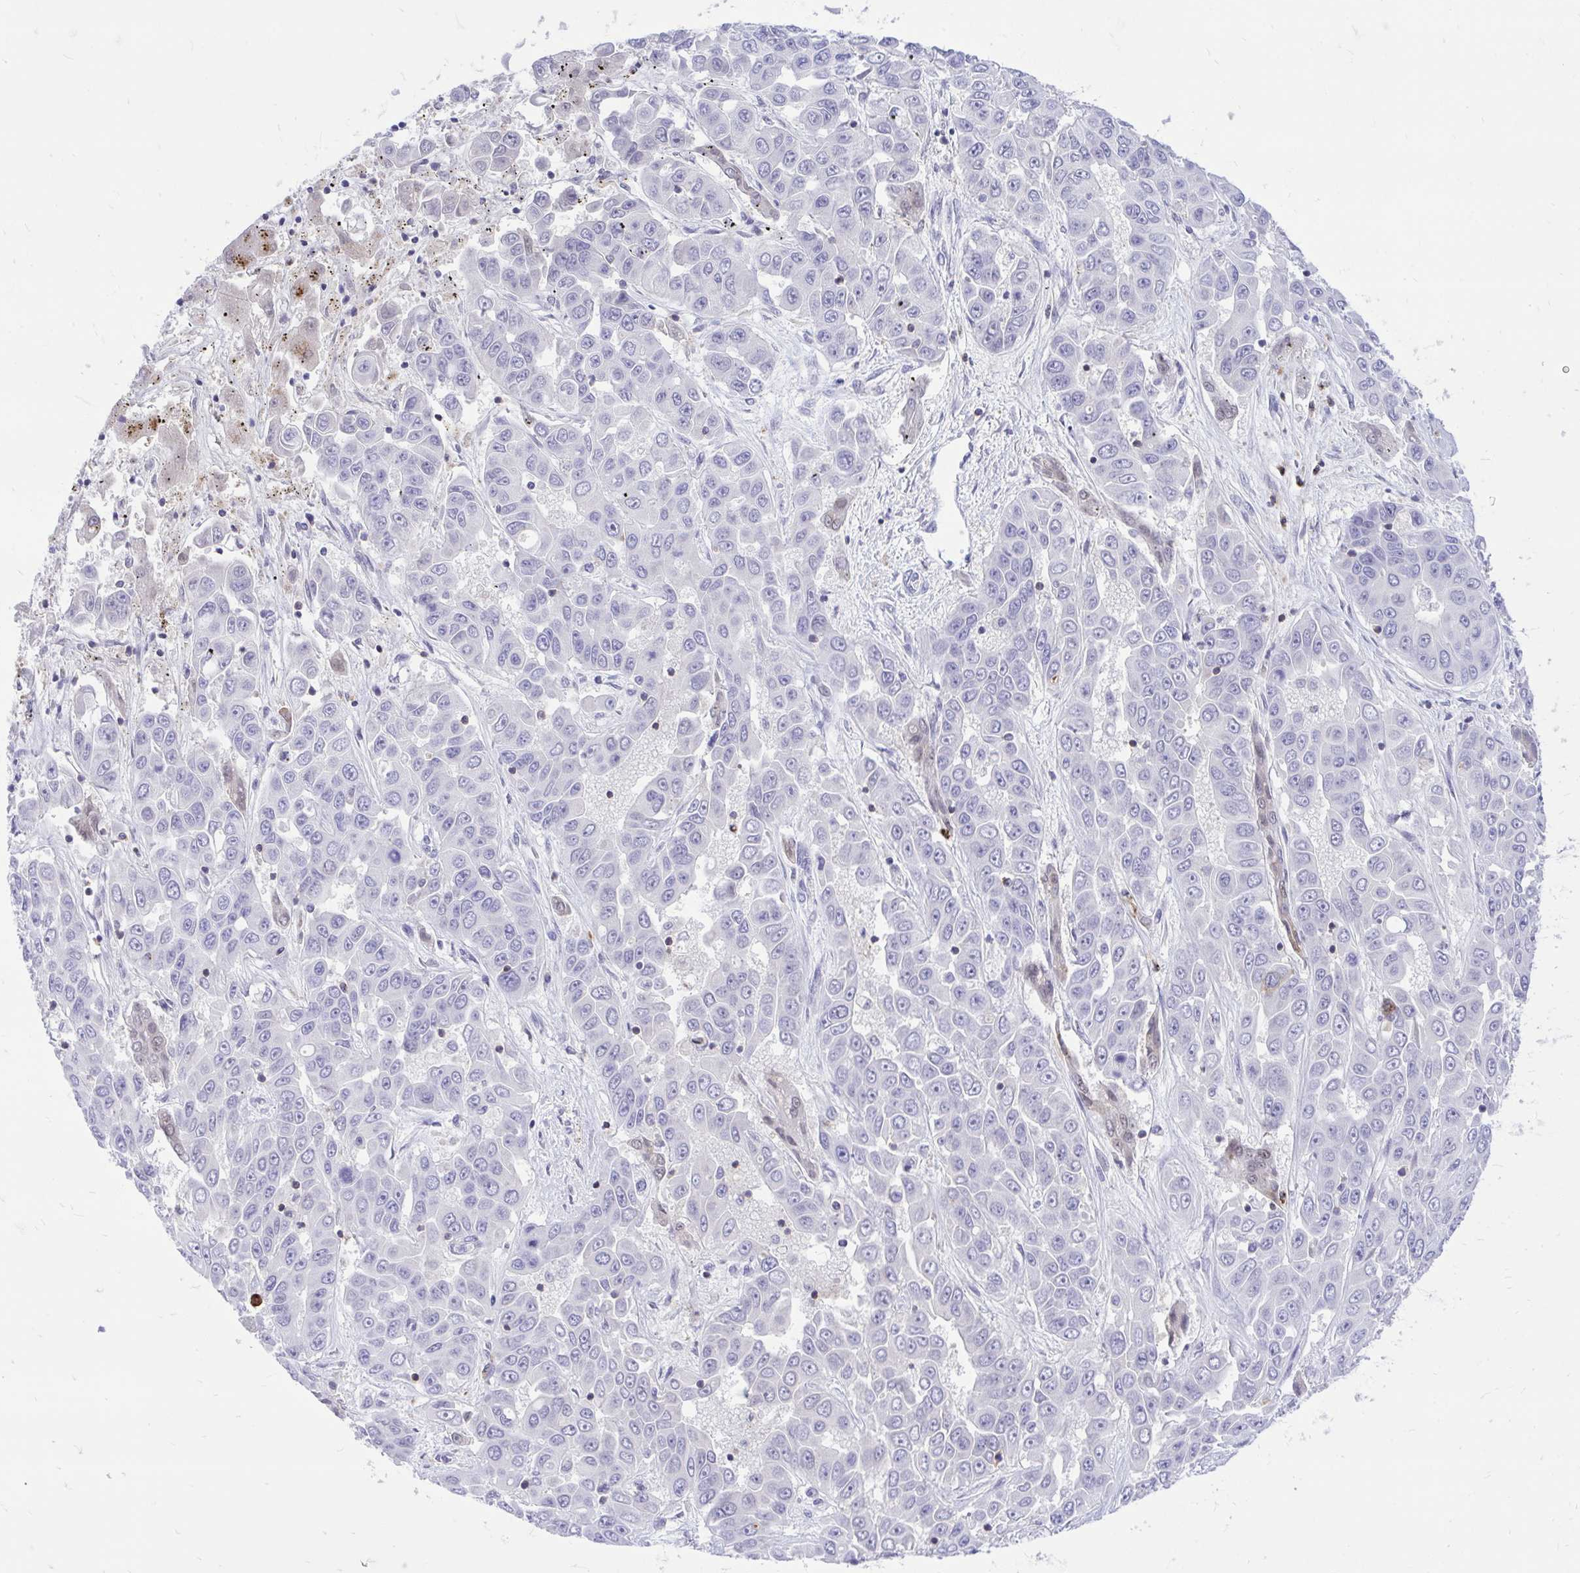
{"staining": {"intensity": "negative", "quantity": "none", "location": "none"}, "tissue": "liver cancer", "cell_type": "Tumor cells", "image_type": "cancer", "snomed": [{"axis": "morphology", "description": "Cholangiocarcinoma"}, {"axis": "topography", "description": "Liver"}], "caption": "Protein analysis of liver cancer (cholangiocarcinoma) displays no significant expression in tumor cells.", "gene": "CXCL8", "patient": {"sex": "female", "age": 52}}